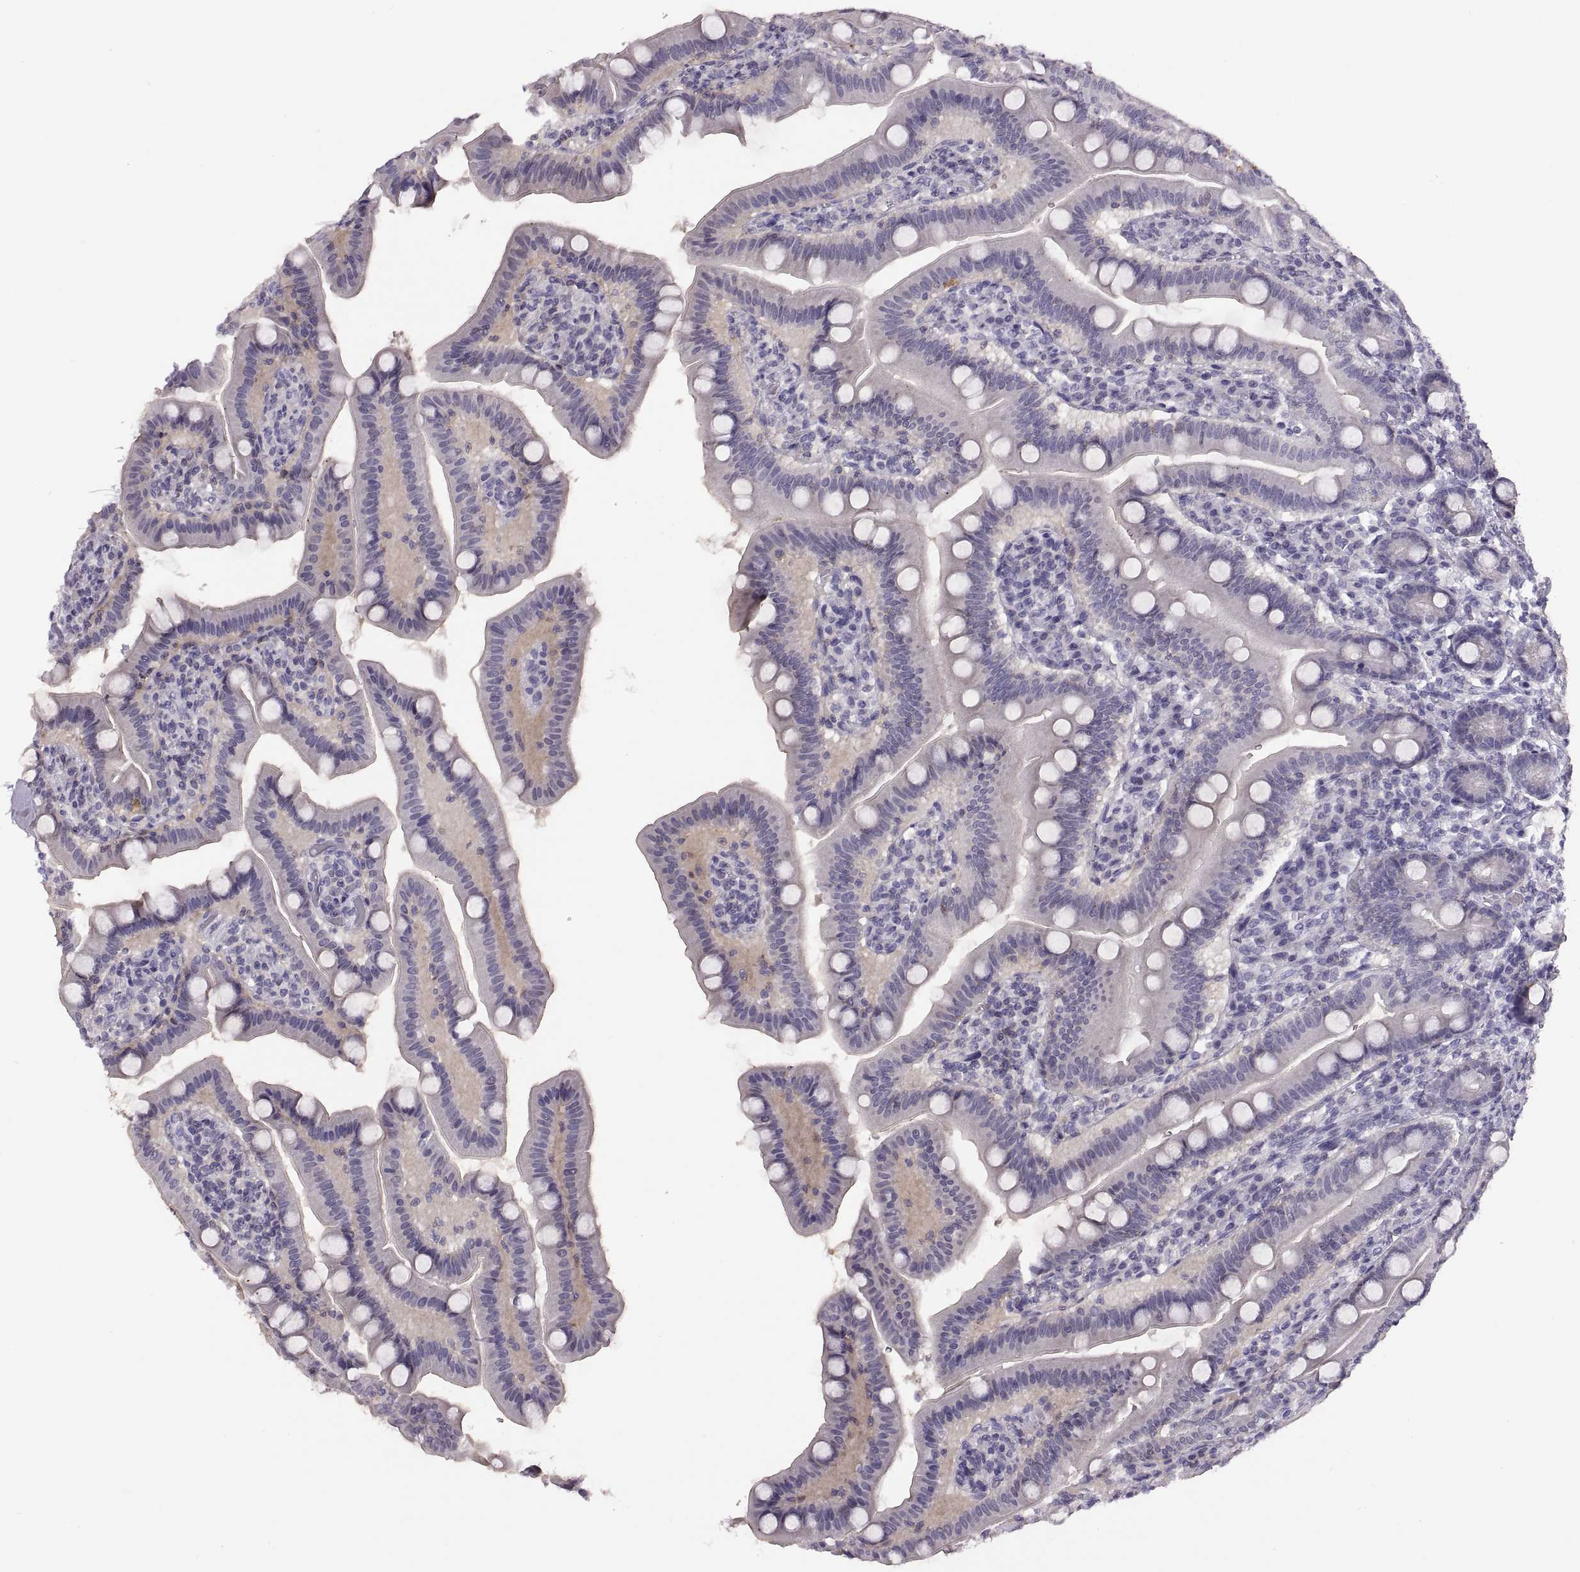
{"staining": {"intensity": "moderate", "quantity": "<25%", "location": "cytoplasmic/membranous"}, "tissue": "small intestine", "cell_type": "Glandular cells", "image_type": "normal", "snomed": [{"axis": "morphology", "description": "Normal tissue, NOS"}, {"axis": "topography", "description": "Small intestine"}], "caption": "Protein expression analysis of unremarkable small intestine reveals moderate cytoplasmic/membranous staining in about <25% of glandular cells.", "gene": "TTC21A", "patient": {"sex": "male", "age": 66}}